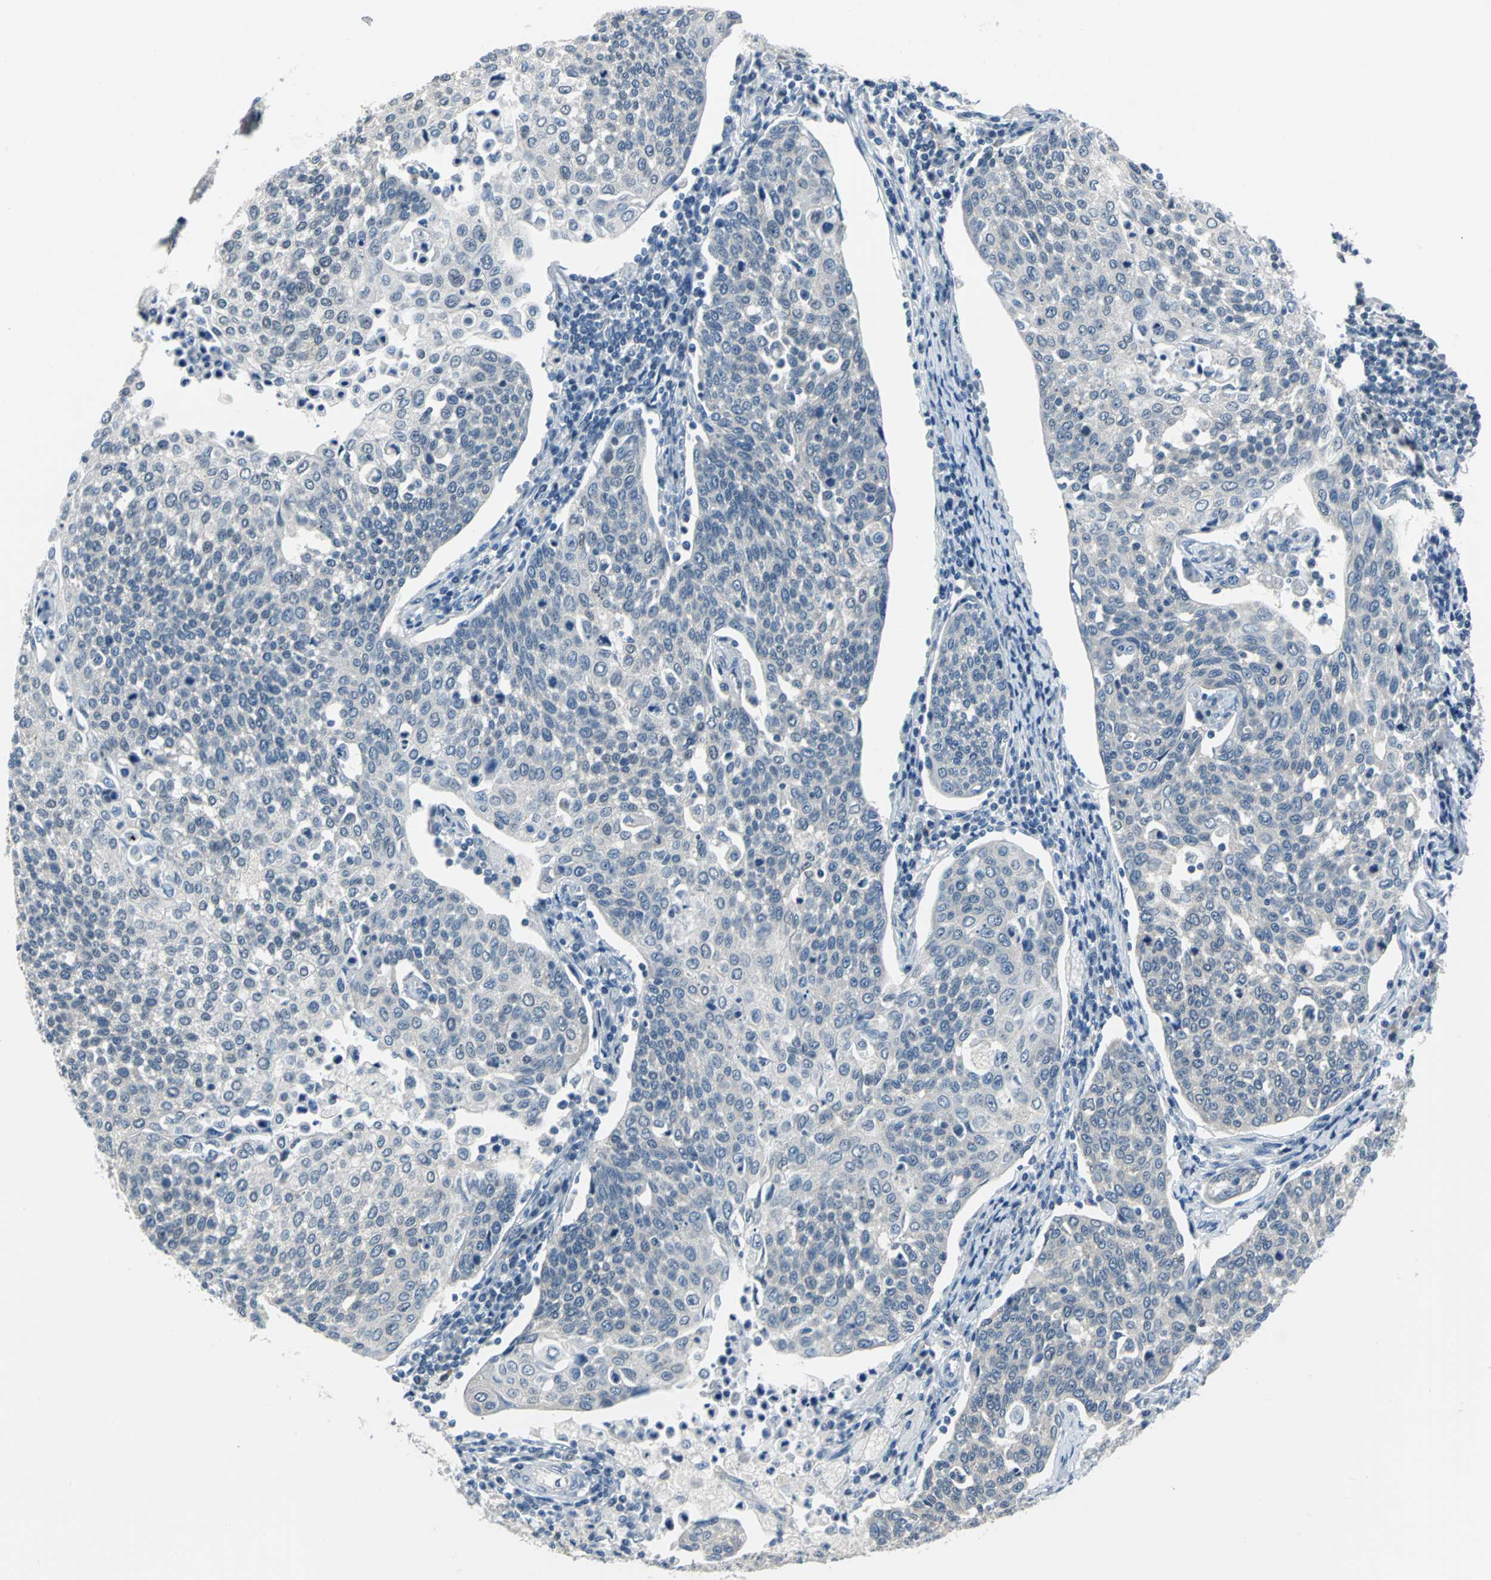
{"staining": {"intensity": "negative", "quantity": "none", "location": "none"}, "tissue": "cervical cancer", "cell_type": "Tumor cells", "image_type": "cancer", "snomed": [{"axis": "morphology", "description": "Squamous cell carcinoma, NOS"}, {"axis": "topography", "description": "Cervix"}], "caption": "This is an immunohistochemistry histopathology image of human cervical cancer (squamous cell carcinoma). There is no expression in tumor cells.", "gene": "ZNF415", "patient": {"sex": "female", "age": 34}}